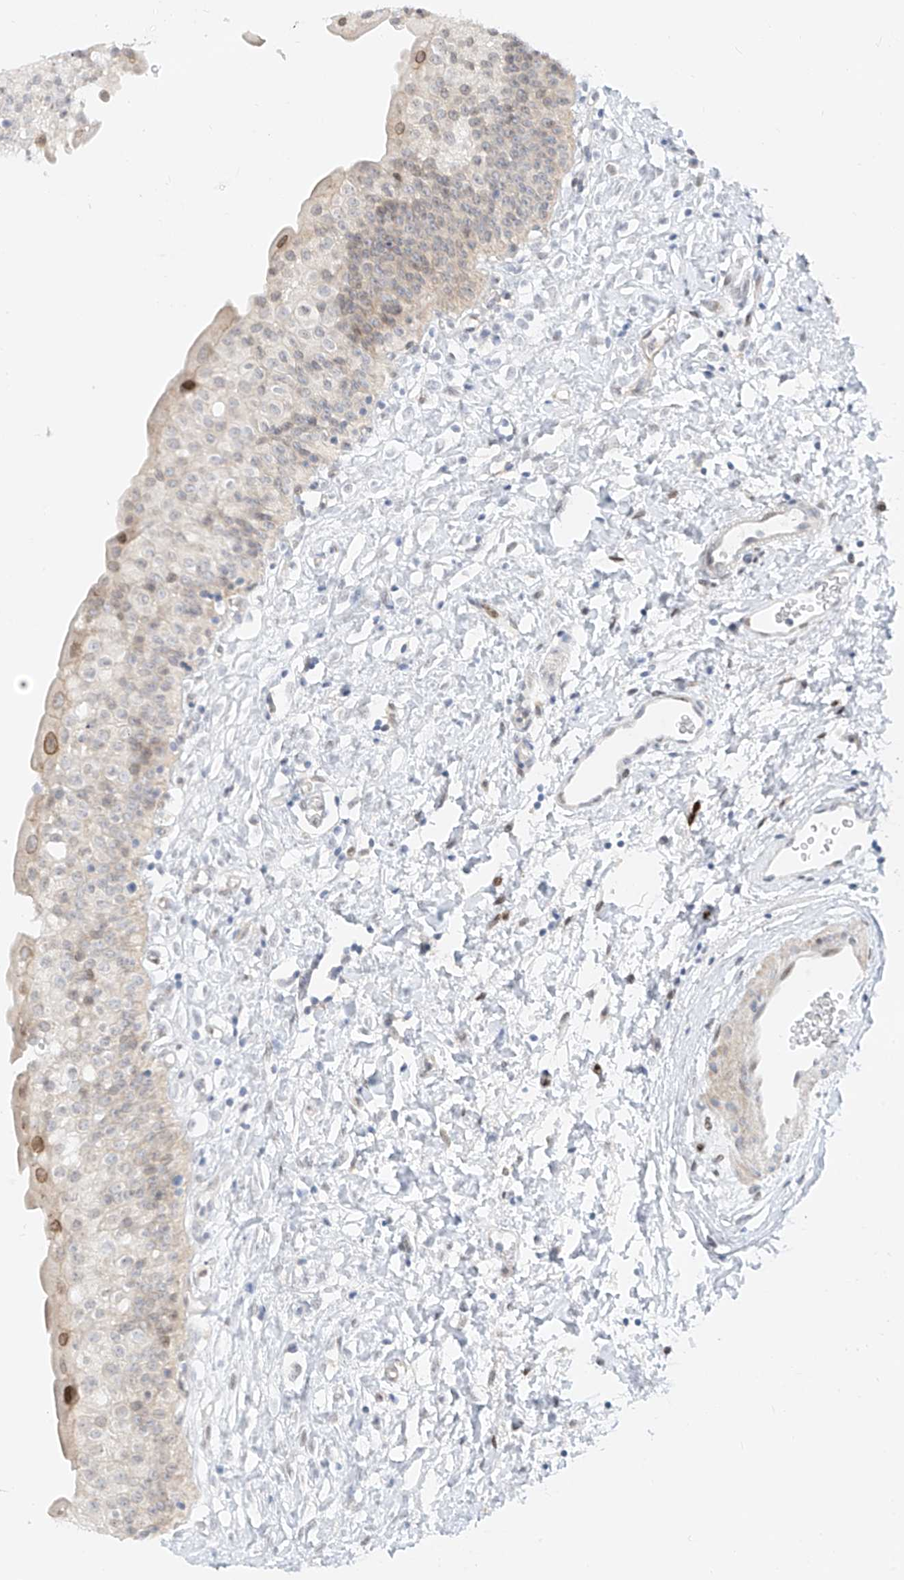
{"staining": {"intensity": "moderate", "quantity": "<25%", "location": "nuclear"}, "tissue": "urinary bladder", "cell_type": "Urothelial cells", "image_type": "normal", "snomed": [{"axis": "morphology", "description": "Normal tissue, NOS"}, {"axis": "topography", "description": "Urinary bladder"}], "caption": "A photomicrograph of human urinary bladder stained for a protein reveals moderate nuclear brown staining in urothelial cells.", "gene": "NHSL1", "patient": {"sex": "male", "age": 51}}